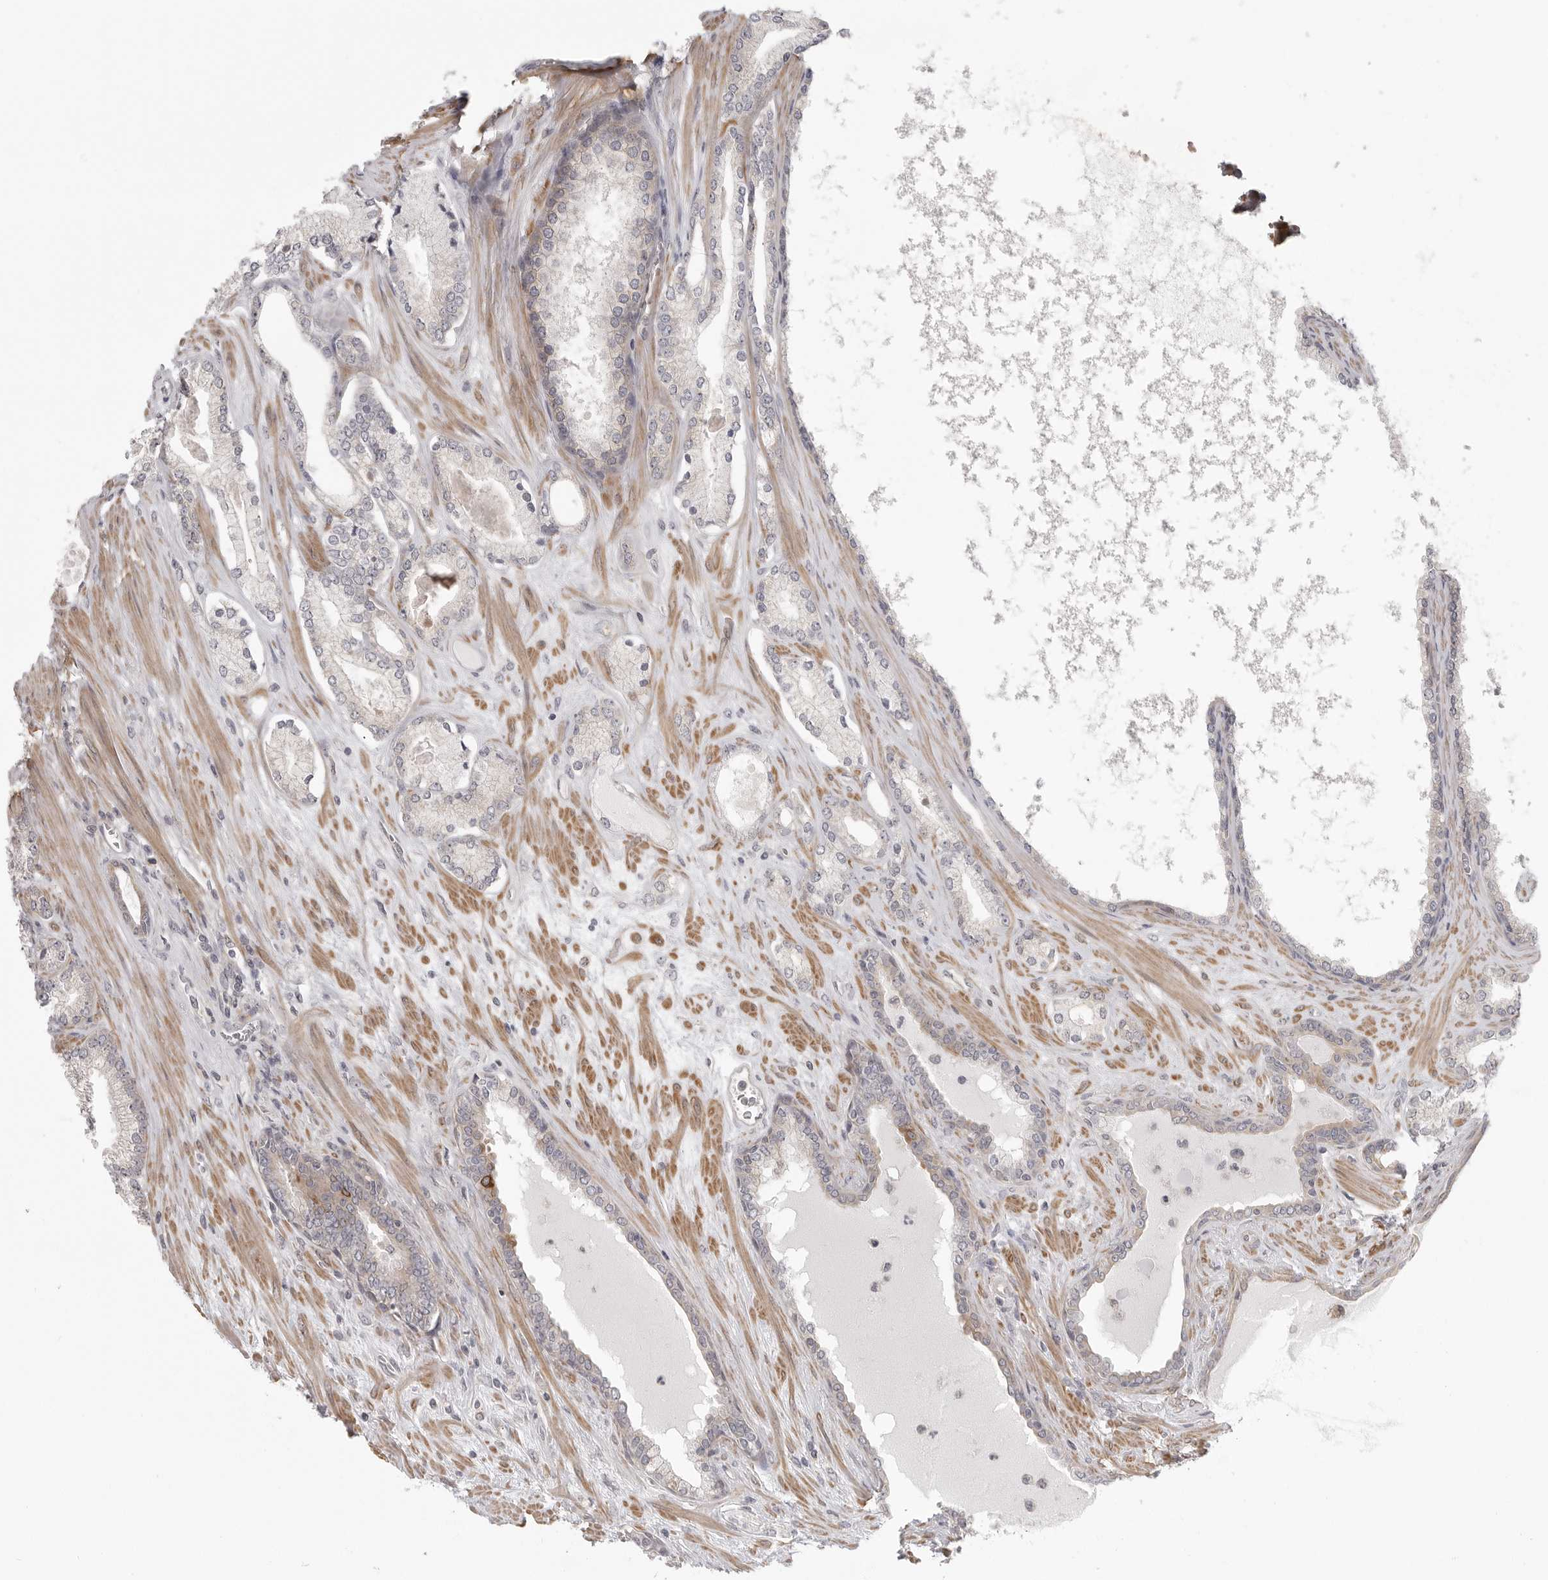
{"staining": {"intensity": "negative", "quantity": "none", "location": "none"}, "tissue": "prostate cancer", "cell_type": "Tumor cells", "image_type": "cancer", "snomed": [{"axis": "morphology", "description": "Adenocarcinoma, Low grade"}, {"axis": "topography", "description": "Prostate"}], "caption": "Human low-grade adenocarcinoma (prostate) stained for a protein using IHC demonstrates no staining in tumor cells.", "gene": "CCPG1", "patient": {"sex": "male", "age": 70}}